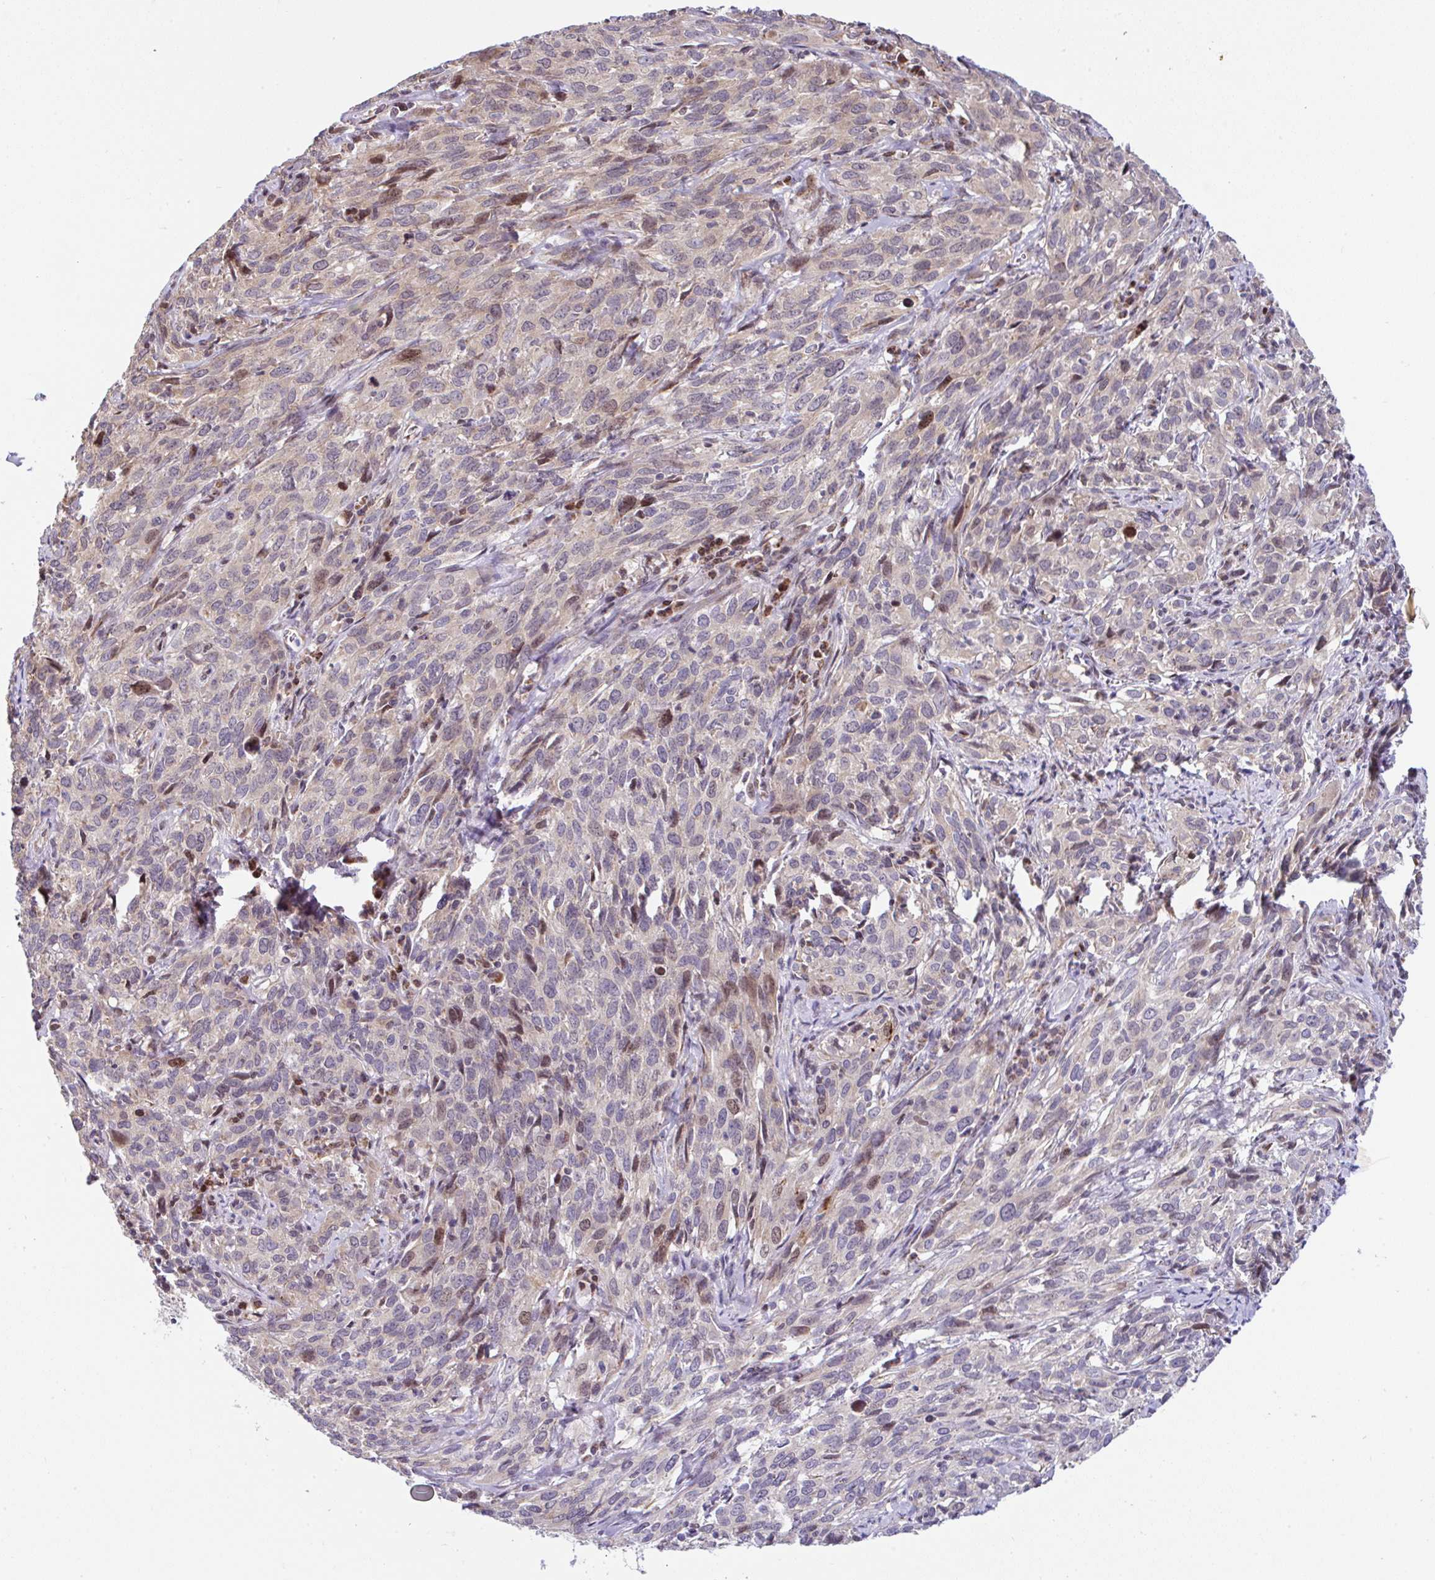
{"staining": {"intensity": "weak", "quantity": "<25%", "location": "cytoplasmic/membranous,nuclear"}, "tissue": "cervical cancer", "cell_type": "Tumor cells", "image_type": "cancer", "snomed": [{"axis": "morphology", "description": "Squamous cell carcinoma, NOS"}, {"axis": "topography", "description": "Cervix"}], "caption": "An immunohistochemistry histopathology image of squamous cell carcinoma (cervical) is shown. There is no staining in tumor cells of squamous cell carcinoma (cervical).", "gene": "FIGNL1", "patient": {"sex": "female", "age": 51}}